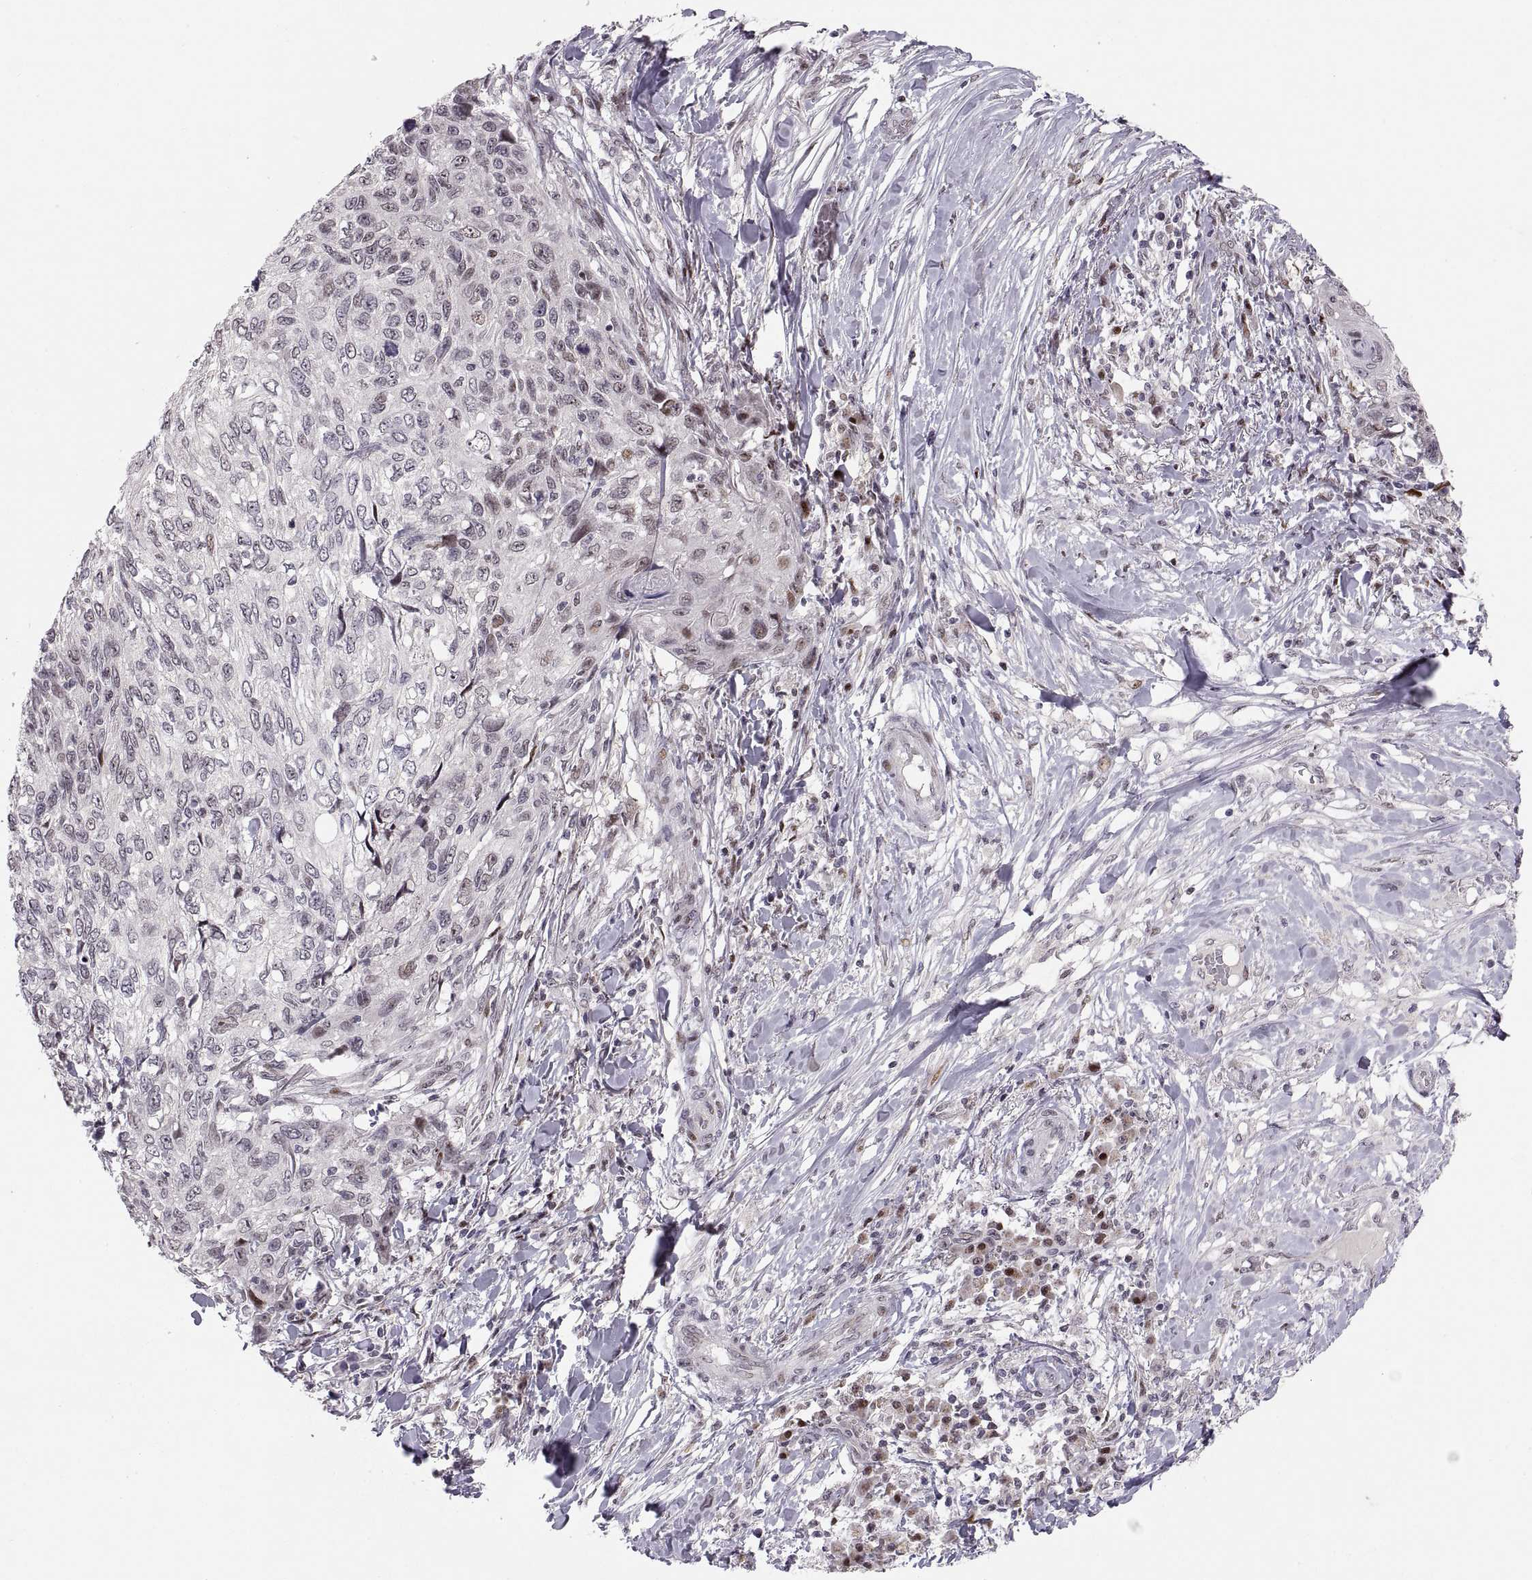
{"staining": {"intensity": "moderate", "quantity": "<25%", "location": "nuclear"}, "tissue": "skin cancer", "cell_type": "Tumor cells", "image_type": "cancer", "snomed": [{"axis": "morphology", "description": "Squamous cell carcinoma, NOS"}, {"axis": "topography", "description": "Skin"}], "caption": "This image exhibits IHC staining of human skin squamous cell carcinoma, with low moderate nuclear positivity in about <25% of tumor cells.", "gene": "SNAI1", "patient": {"sex": "male", "age": 92}}